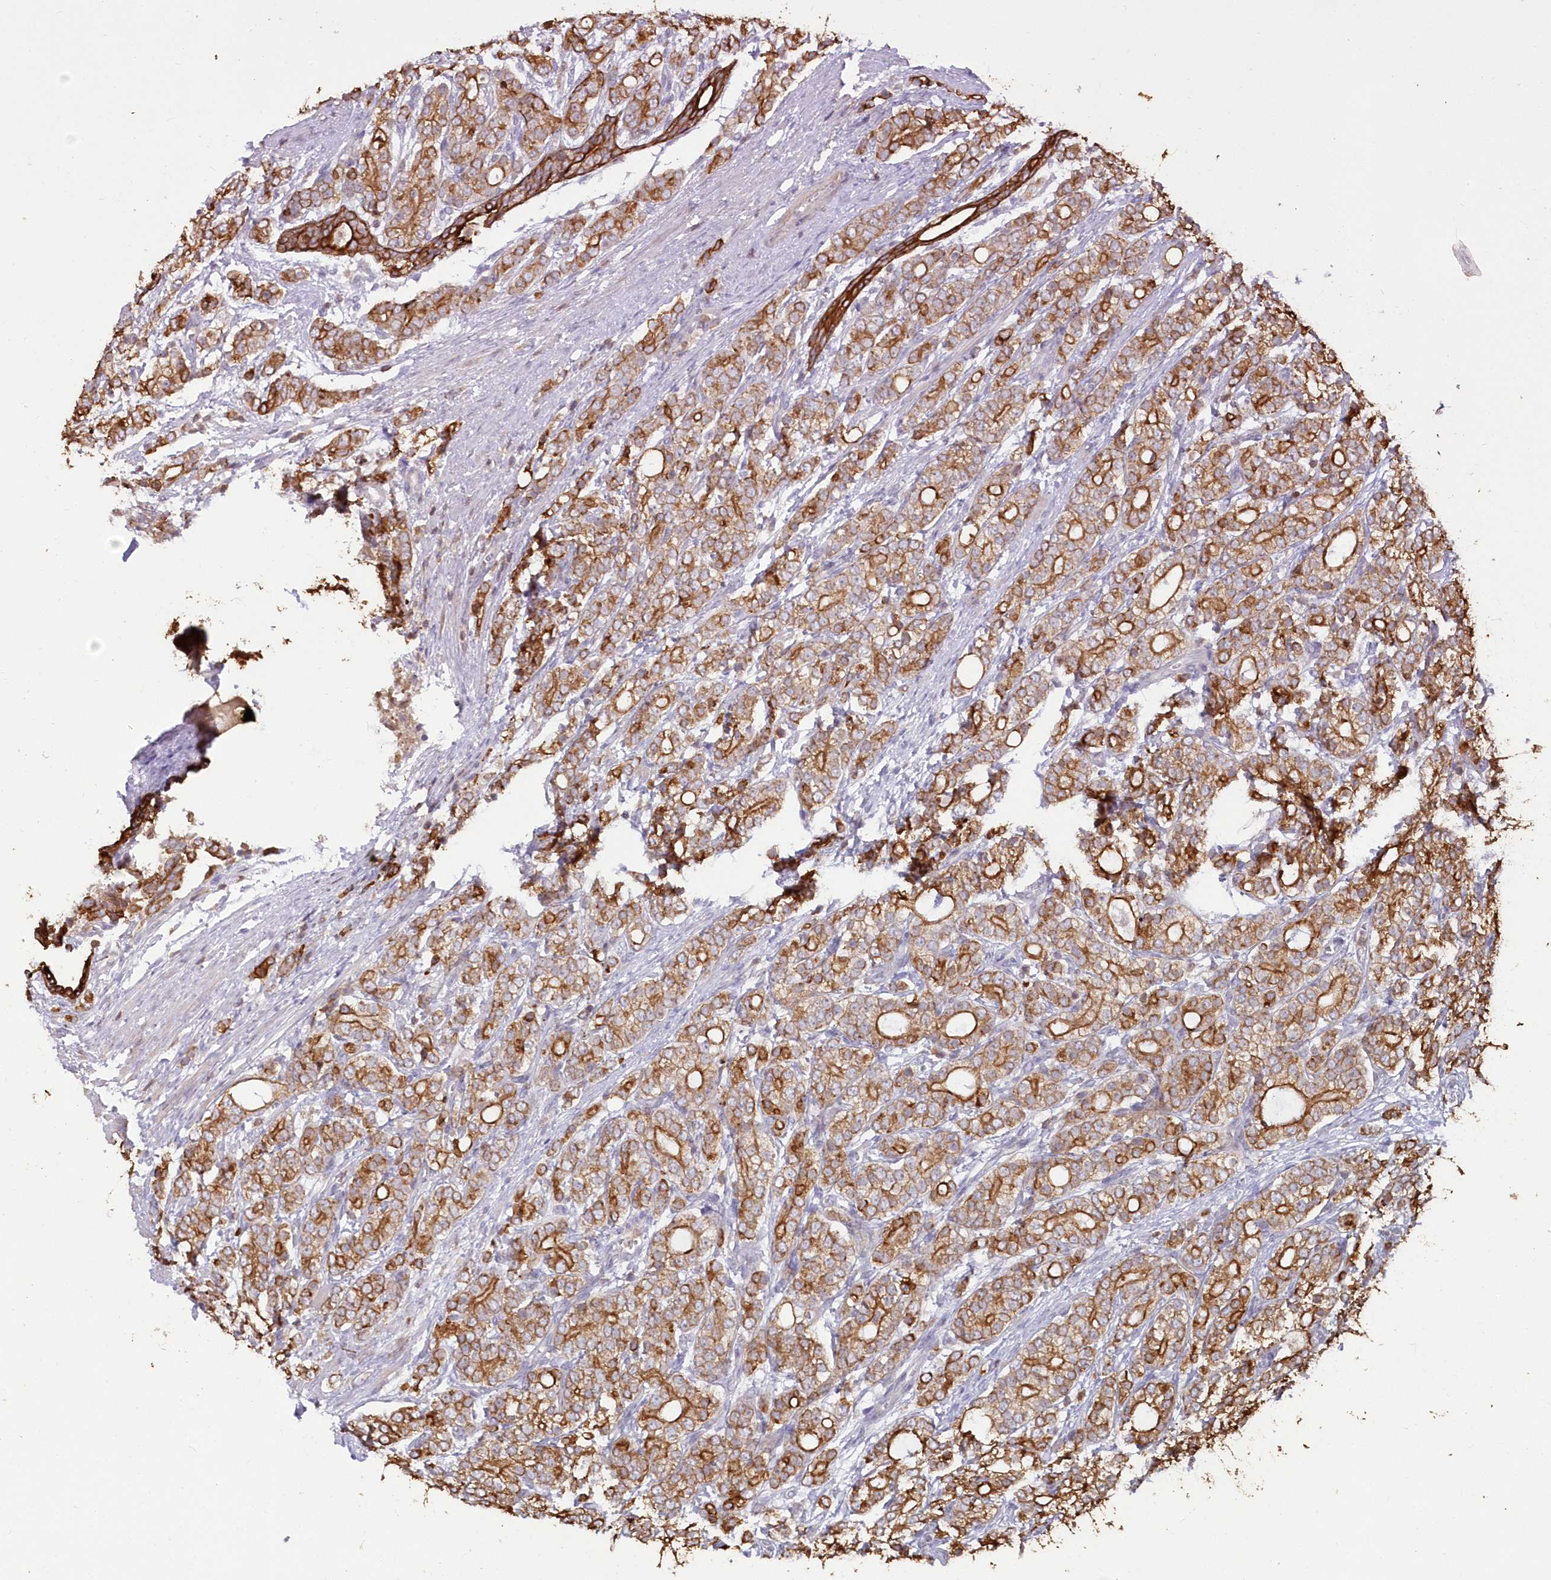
{"staining": {"intensity": "moderate", "quantity": ">75%", "location": "cytoplasmic/membranous"}, "tissue": "prostate cancer", "cell_type": "Tumor cells", "image_type": "cancer", "snomed": [{"axis": "morphology", "description": "Adenocarcinoma, High grade"}, {"axis": "topography", "description": "Prostate"}], "caption": "The image demonstrates staining of adenocarcinoma (high-grade) (prostate), revealing moderate cytoplasmic/membranous protein positivity (brown color) within tumor cells. Nuclei are stained in blue.", "gene": "SNED1", "patient": {"sex": "male", "age": 57}}